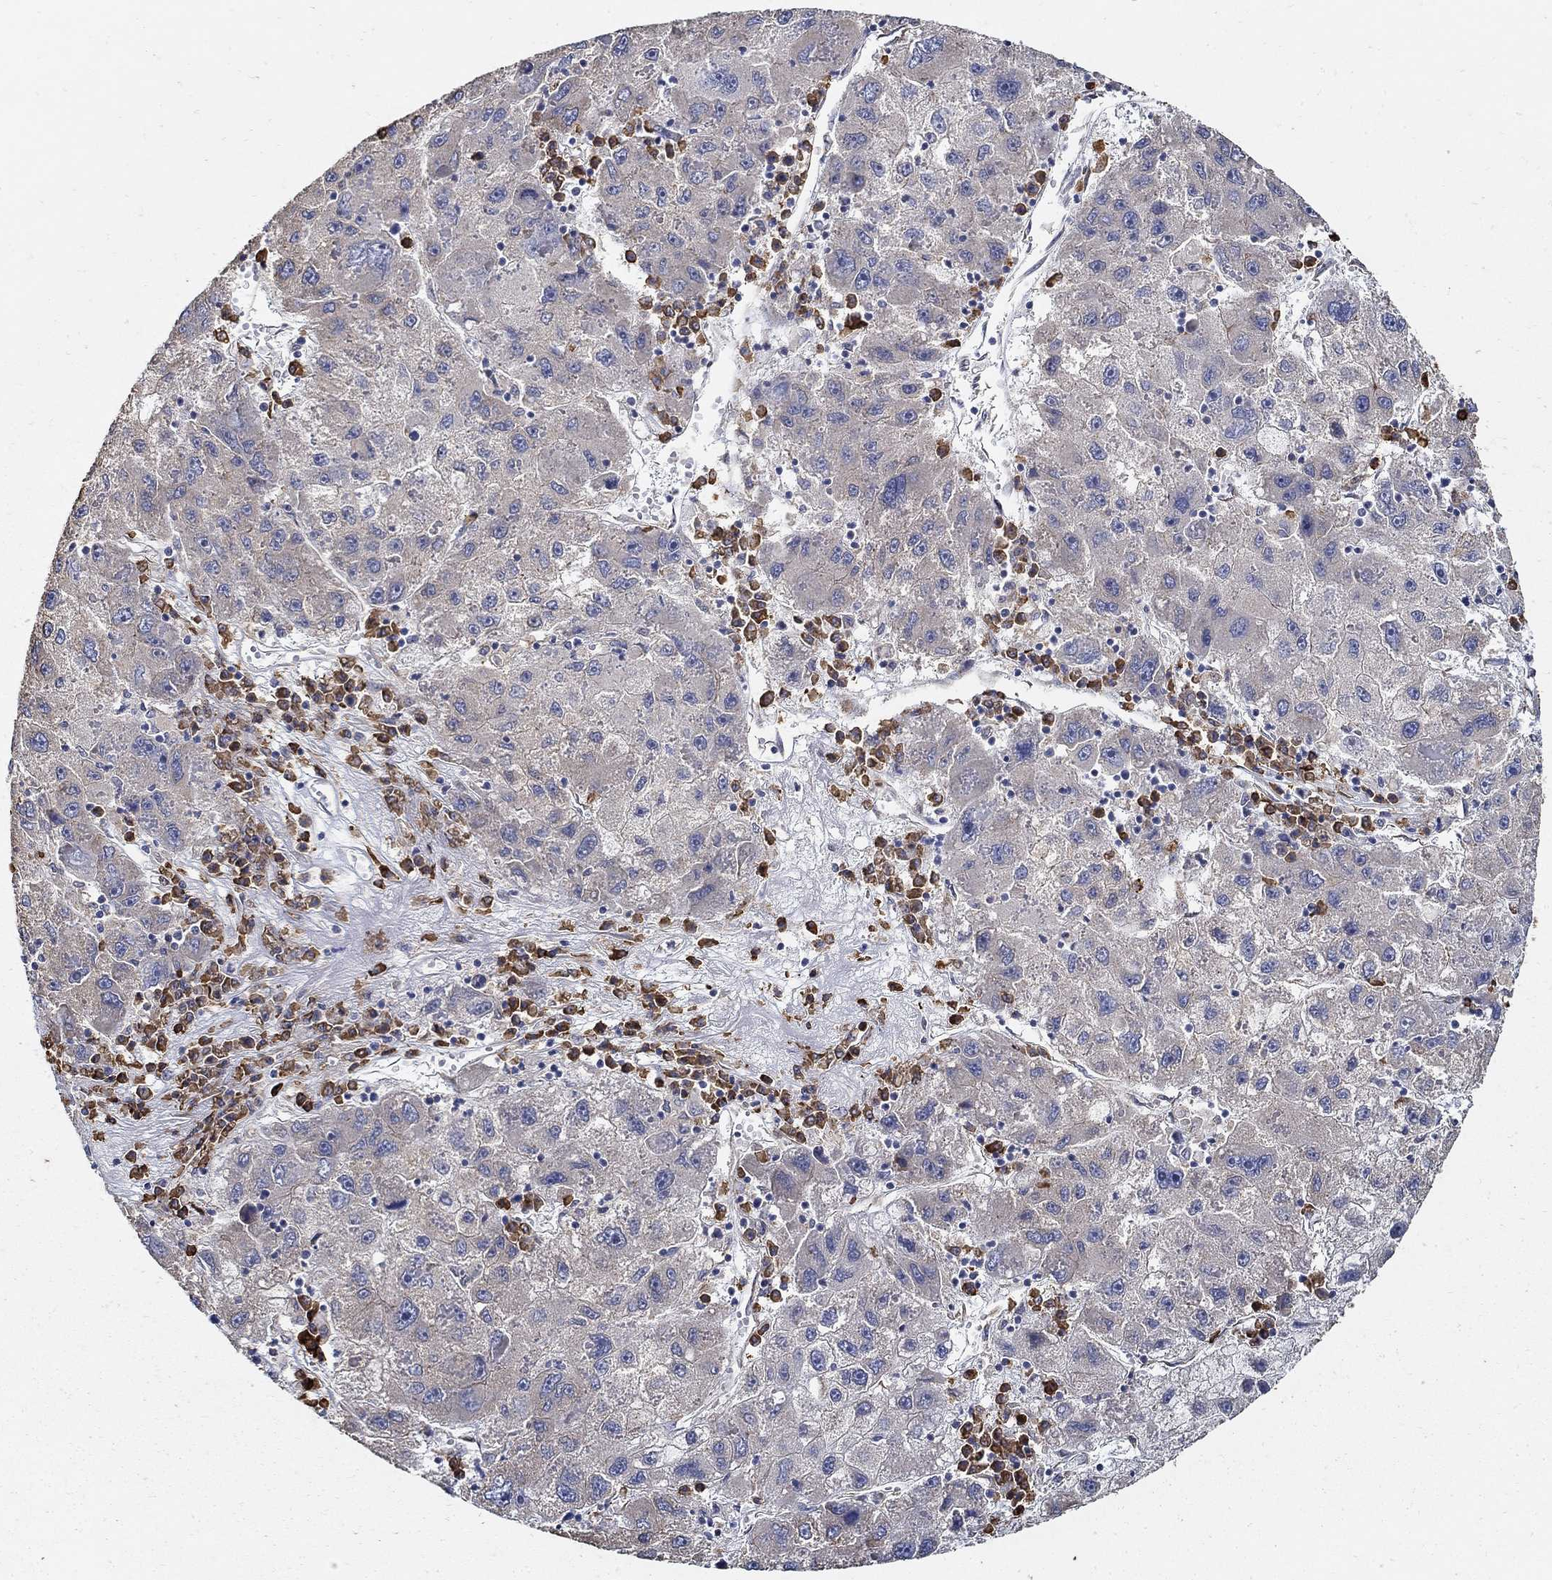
{"staining": {"intensity": "negative", "quantity": "none", "location": "none"}, "tissue": "liver cancer", "cell_type": "Tumor cells", "image_type": "cancer", "snomed": [{"axis": "morphology", "description": "Carcinoma, Hepatocellular, NOS"}, {"axis": "topography", "description": "Liver"}], "caption": "Image shows no significant protein positivity in tumor cells of liver hepatocellular carcinoma. The staining was performed using DAB (3,3'-diaminobenzidine) to visualize the protein expression in brown, while the nuclei were stained in blue with hematoxylin (Magnification: 20x).", "gene": "EMILIN3", "patient": {"sex": "male", "age": 75}}